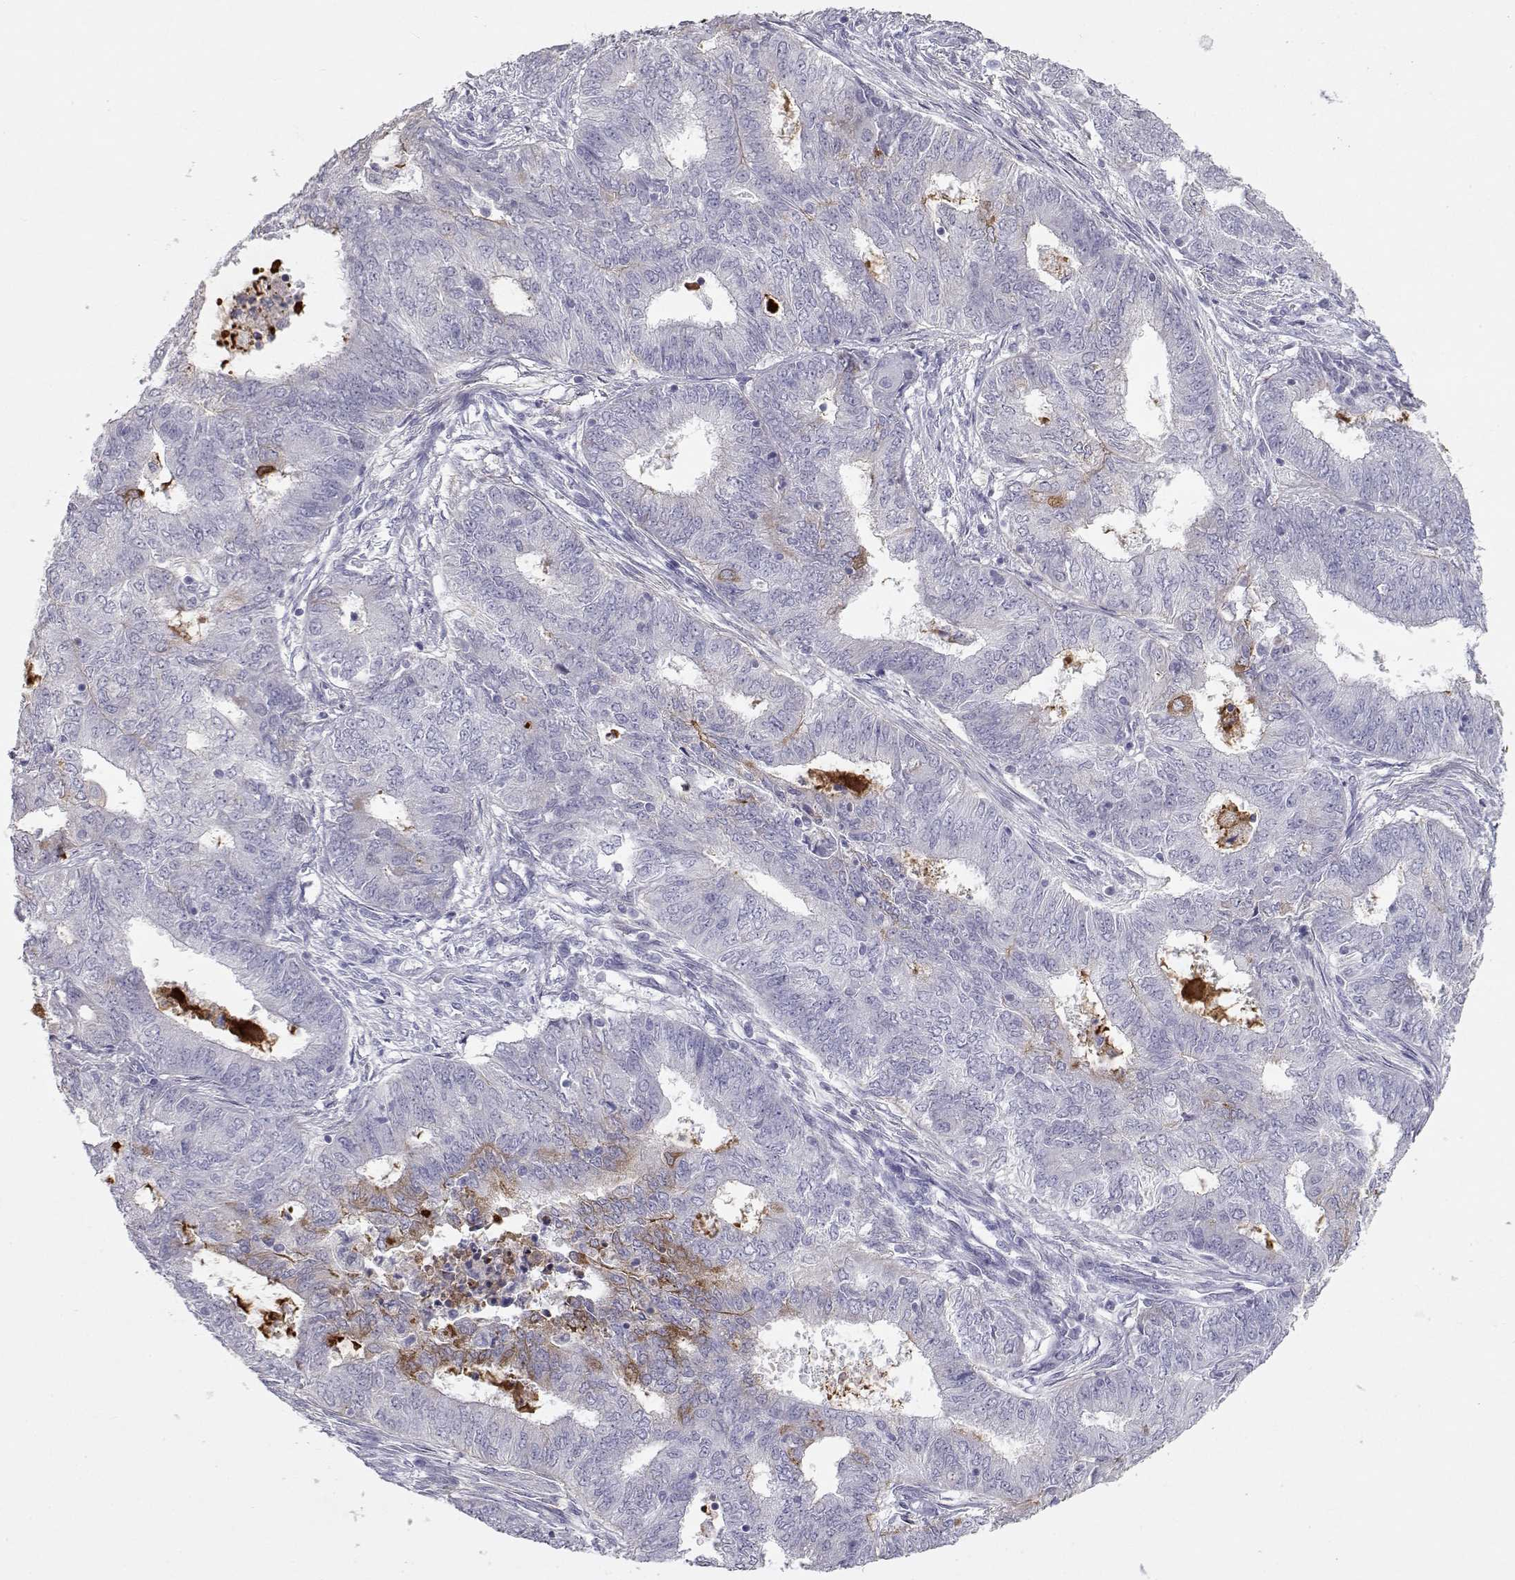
{"staining": {"intensity": "moderate", "quantity": "<25%", "location": "cytoplasmic/membranous"}, "tissue": "endometrial cancer", "cell_type": "Tumor cells", "image_type": "cancer", "snomed": [{"axis": "morphology", "description": "Adenocarcinoma, NOS"}, {"axis": "topography", "description": "Endometrium"}], "caption": "Endometrial adenocarcinoma stained with a protein marker displays moderate staining in tumor cells.", "gene": "LAMB3", "patient": {"sex": "female", "age": 62}}